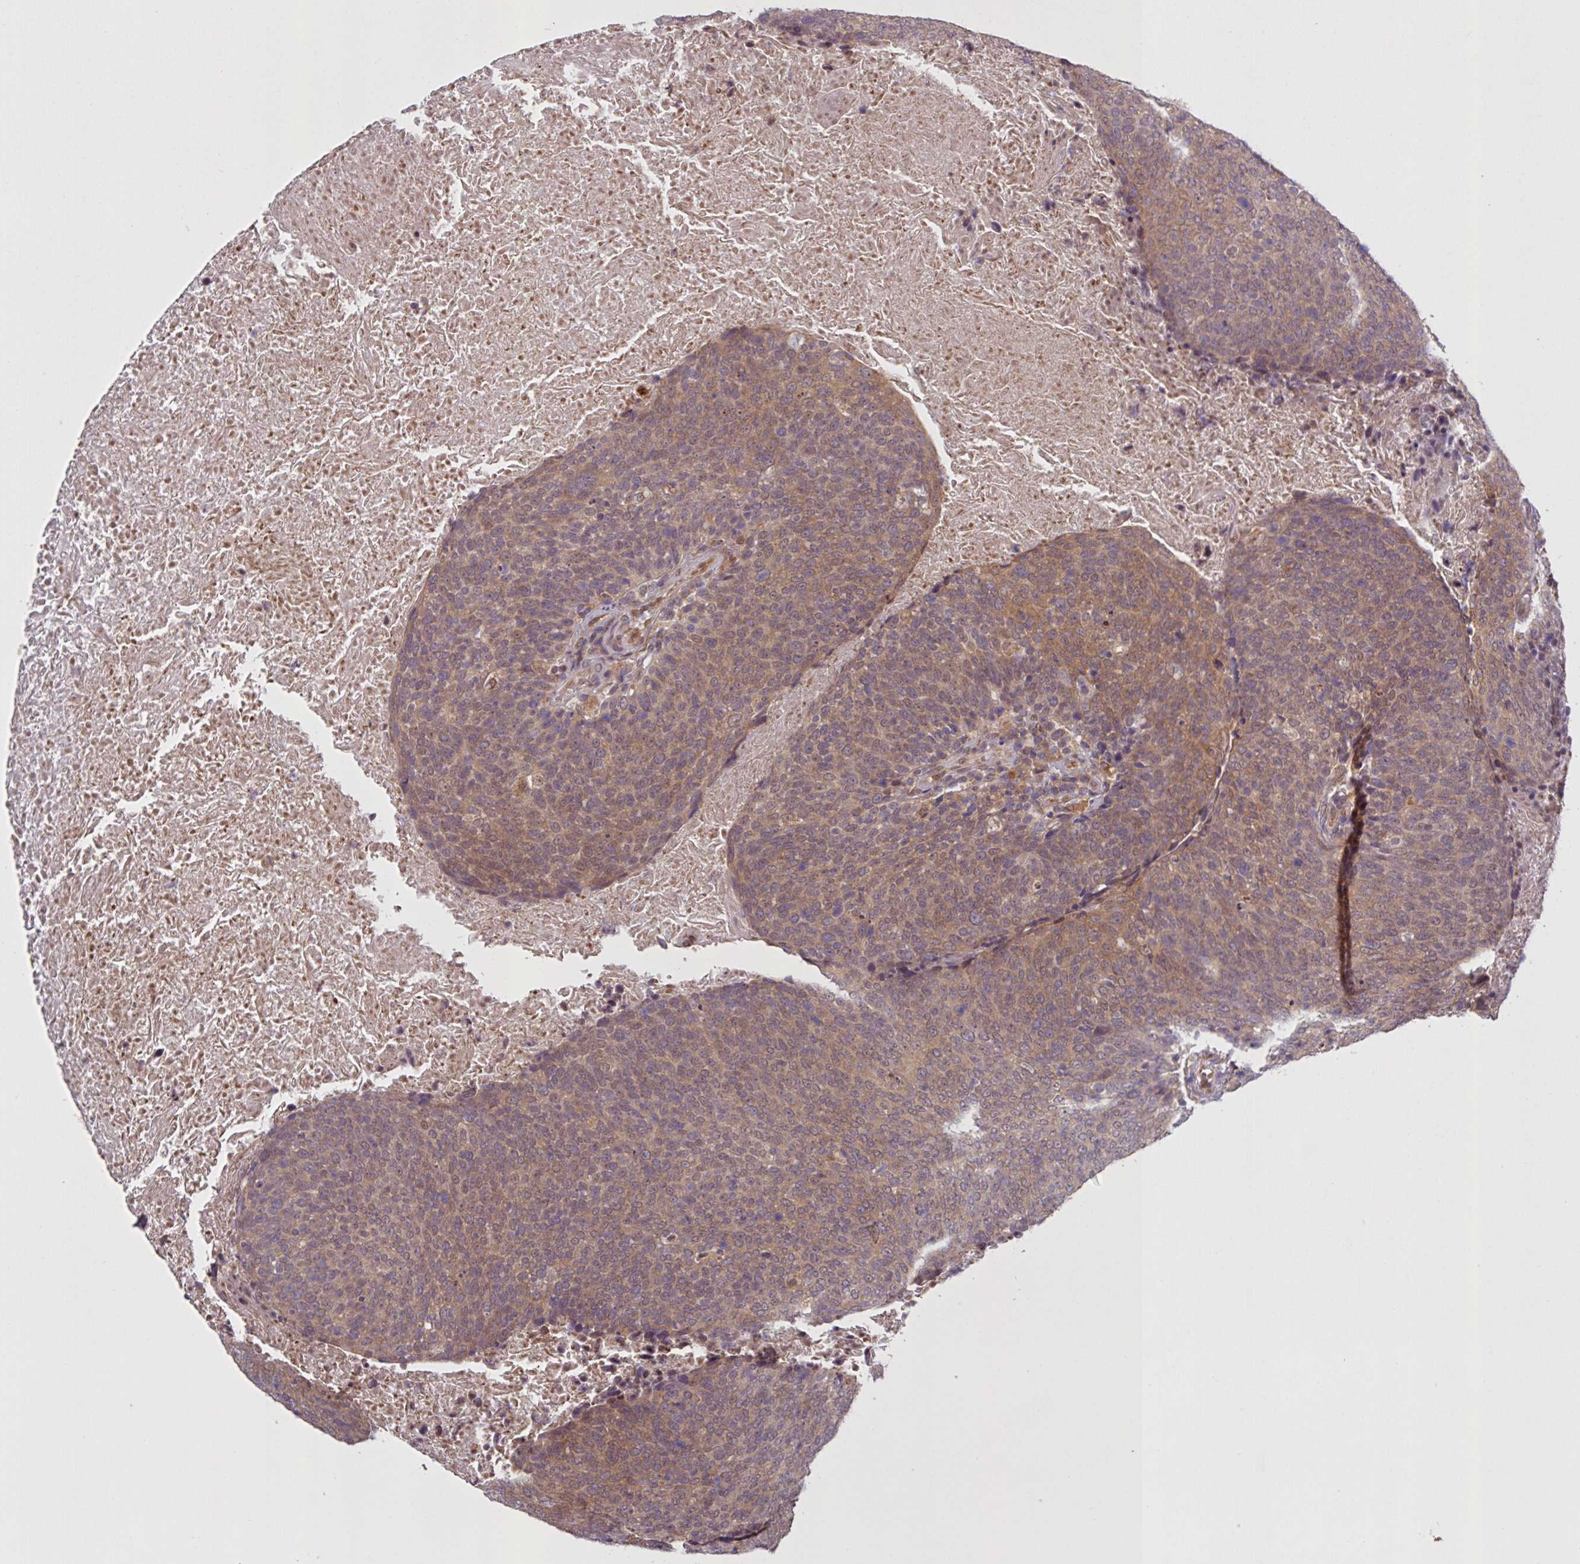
{"staining": {"intensity": "moderate", "quantity": ">75%", "location": "cytoplasmic/membranous,nuclear"}, "tissue": "head and neck cancer", "cell_type": "Tumor cells", "image_type": "cancer", "snomed": [{"axis": "morphology", "description": "Squamous cell carcinoma, NOS"}, {"axis": "morphology", "description": "Squamous cell carcinoma, metastatic, NOS"}, {"axis": "topography", "description": "Lymph node"}, {"axis": "topography", "description": "Head-Neck"}], "caption": "The image displays staining of head and neck metastatic squamous cell carcinoma, revealing moderate cytoplasmic/membranous and nuclear protein expression (brown color) within tumor cells.", "gene": "CAMLG", "patient": {"sex": "male", "age": 62}}